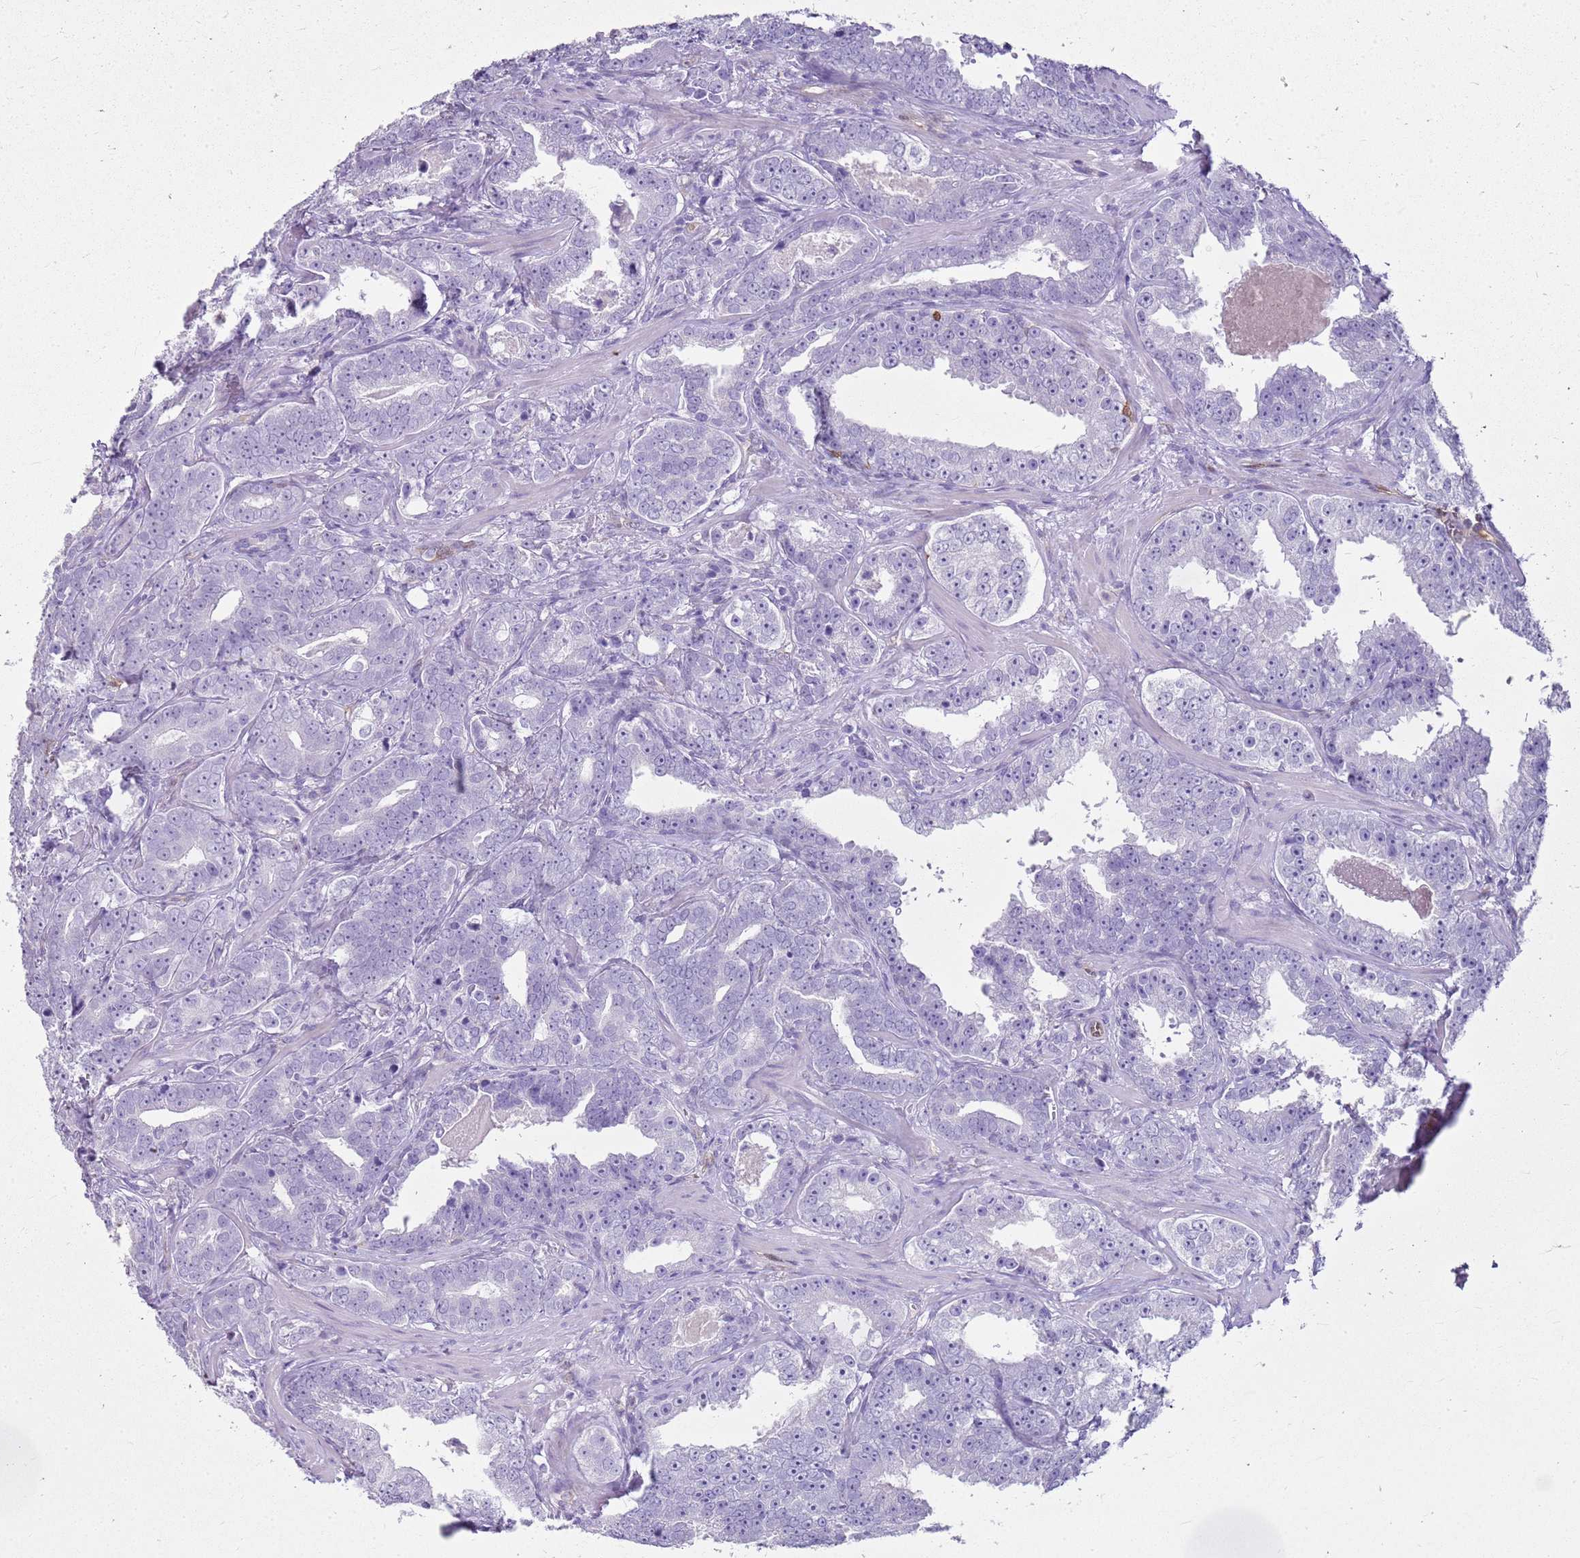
{"staining": {"intensity": "negative", "quantity": "none", "location": "none"}, "tissue": "prostate cancer", "cell_type": "Tumor cells", "image_type": "cancer", "snomed": [{"axis": "morphology", "description": "Adenocarcinoma, High grade"}, {"axis": "topography", "description": "Prostate"}], "caption": "A micrograph of human prostate adenocarcinoma (high-grade) is negative for staining in tumor cells.", "gene": "SULT1E1", "patient": {"sex": "male", "age": 62}}